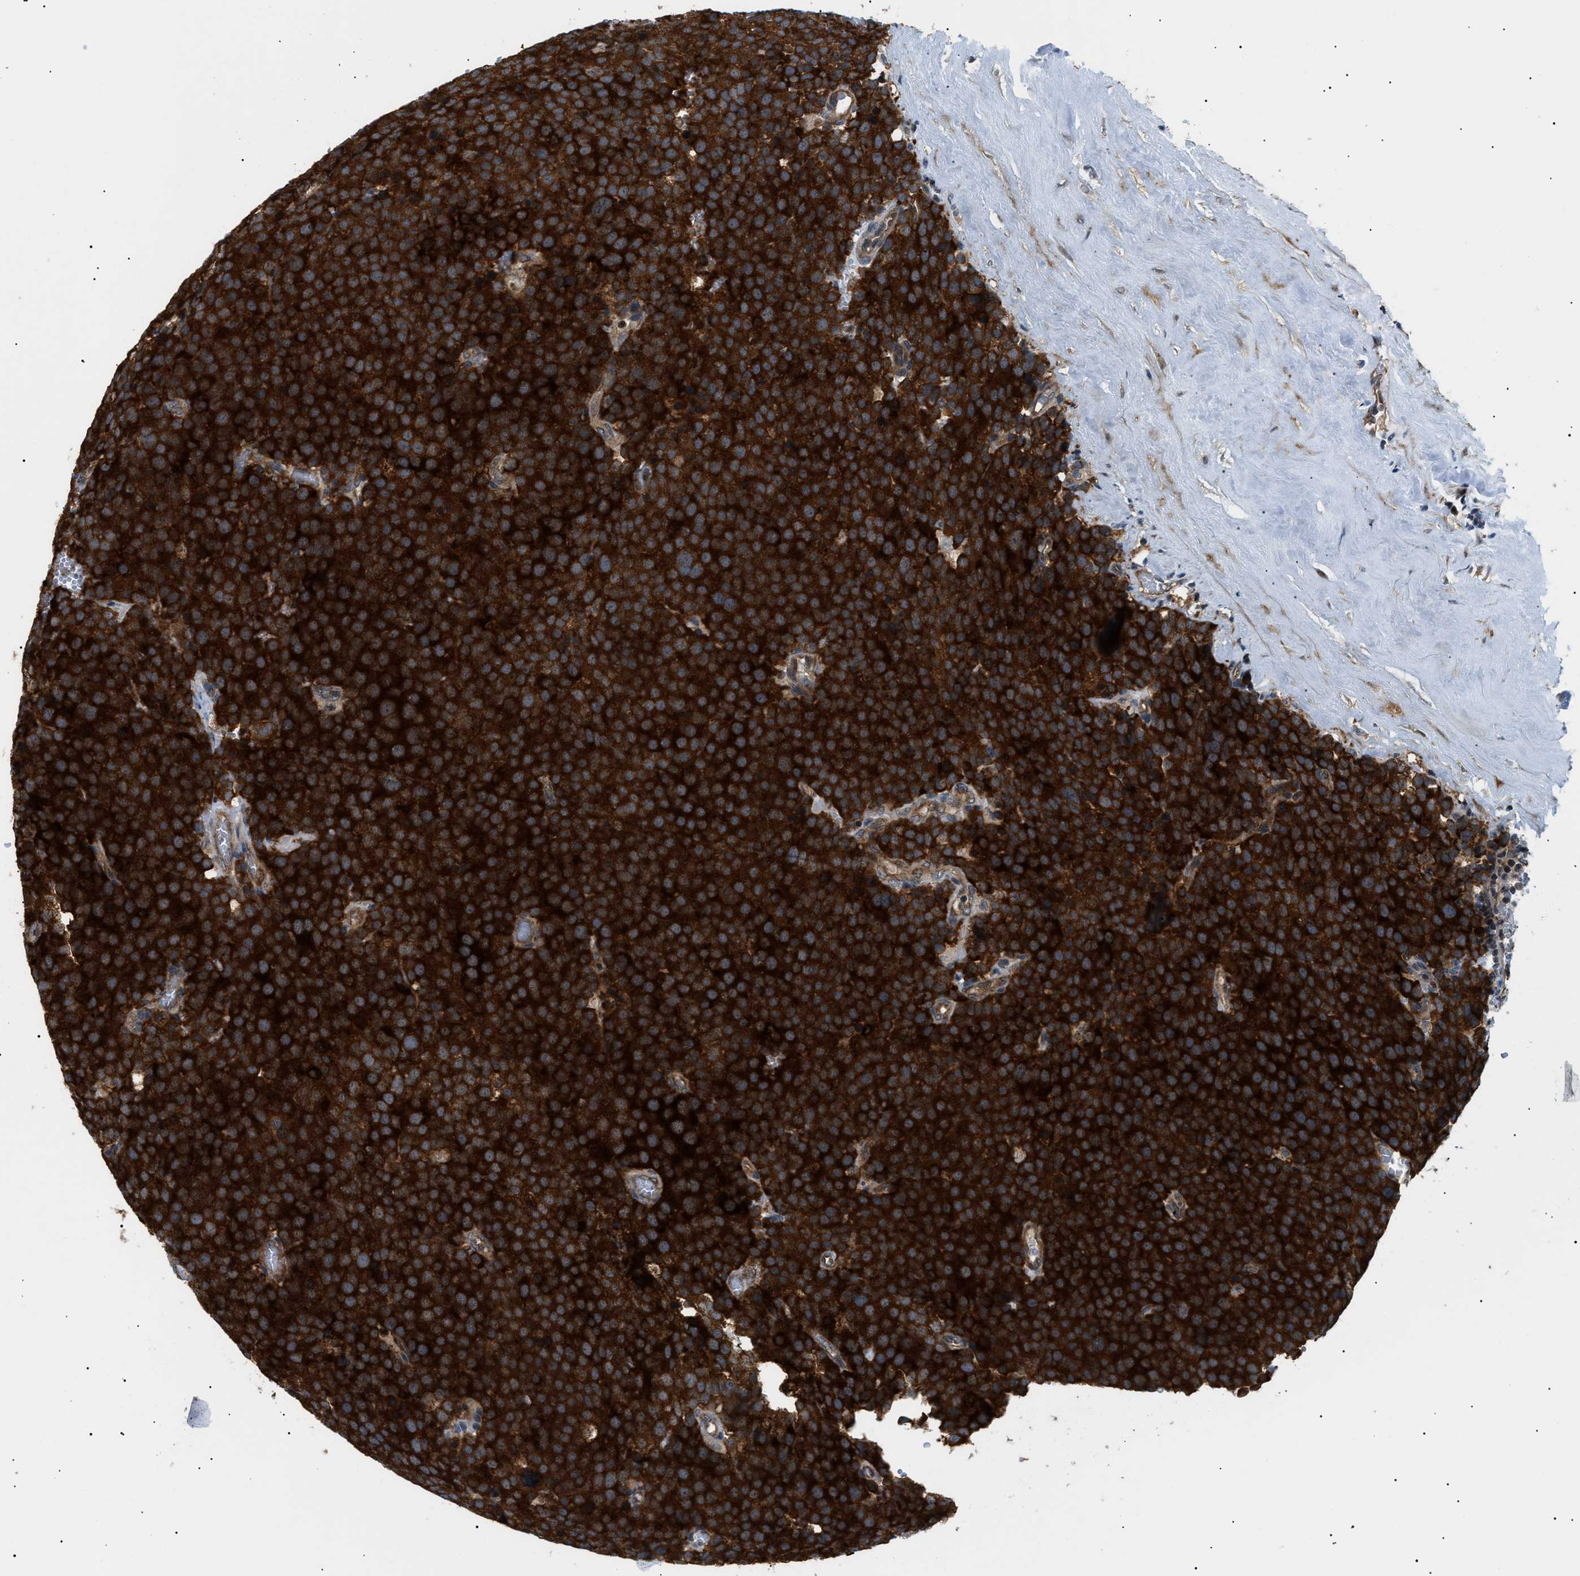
{"staining": {"intensity": "strong", "quantity": ">75%", "location": "cytoplasmic/membranous"}, "tissue": "testis cancer", "cell_type": "Tumor cells", "image_type": "cancer", "snomed": [{"axis": "morphology", "description": "Normal tissue, NOS"}, {"axis": "morphology", "description": "Seminoma, NOS"}, {"axis": "topography", "description": "Testis"}], "caption": "Testis cancer (seminoma) tissue demonstrates strong cytoplasmic/membranous staining in about >75% of tumor cells, visualized by immunohistochemistry.", "gene": "SRPK1", "patient": {"sex": "male", "age": 71}}